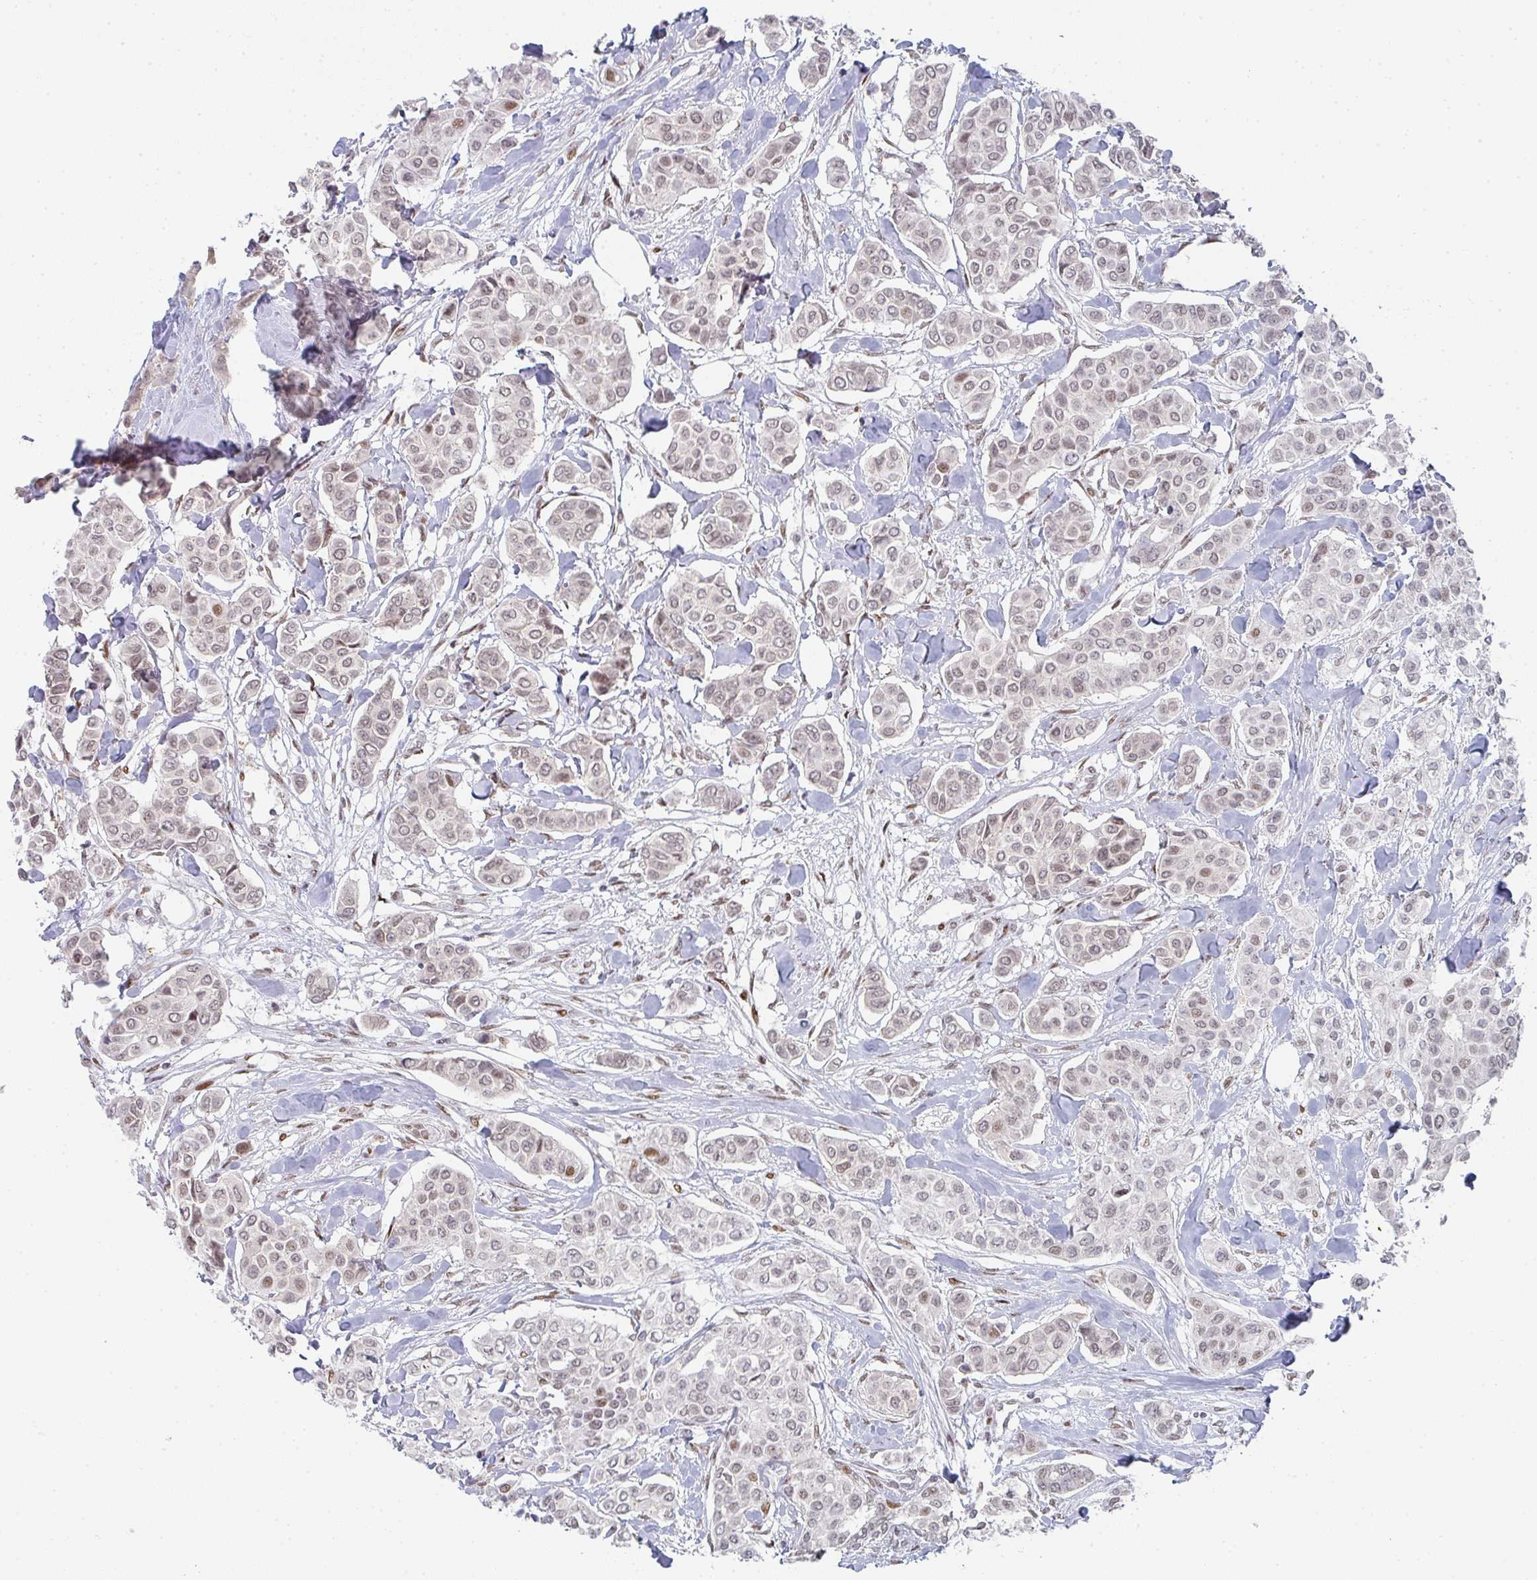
{"staining": {"intensity": "weak", "quantity": "25%-75%", "location": "nuclear"}, "tissue": "breast cancer", "cell_type": "Tumor cells", "image_type": "cancer", "snomed": [{"axis": "morphology", "description": "Lobular carcinoma"}, {"axis": "topography", "description": "Breast"}], "caption": "Human lobular carcinoma (breast) stained with a brown dye exhibits weak nuclear positive staining in approximately 25%-75% of tumor cells.", "gene": "LIN54", "patient": {"sex": "female", "age": 51}}